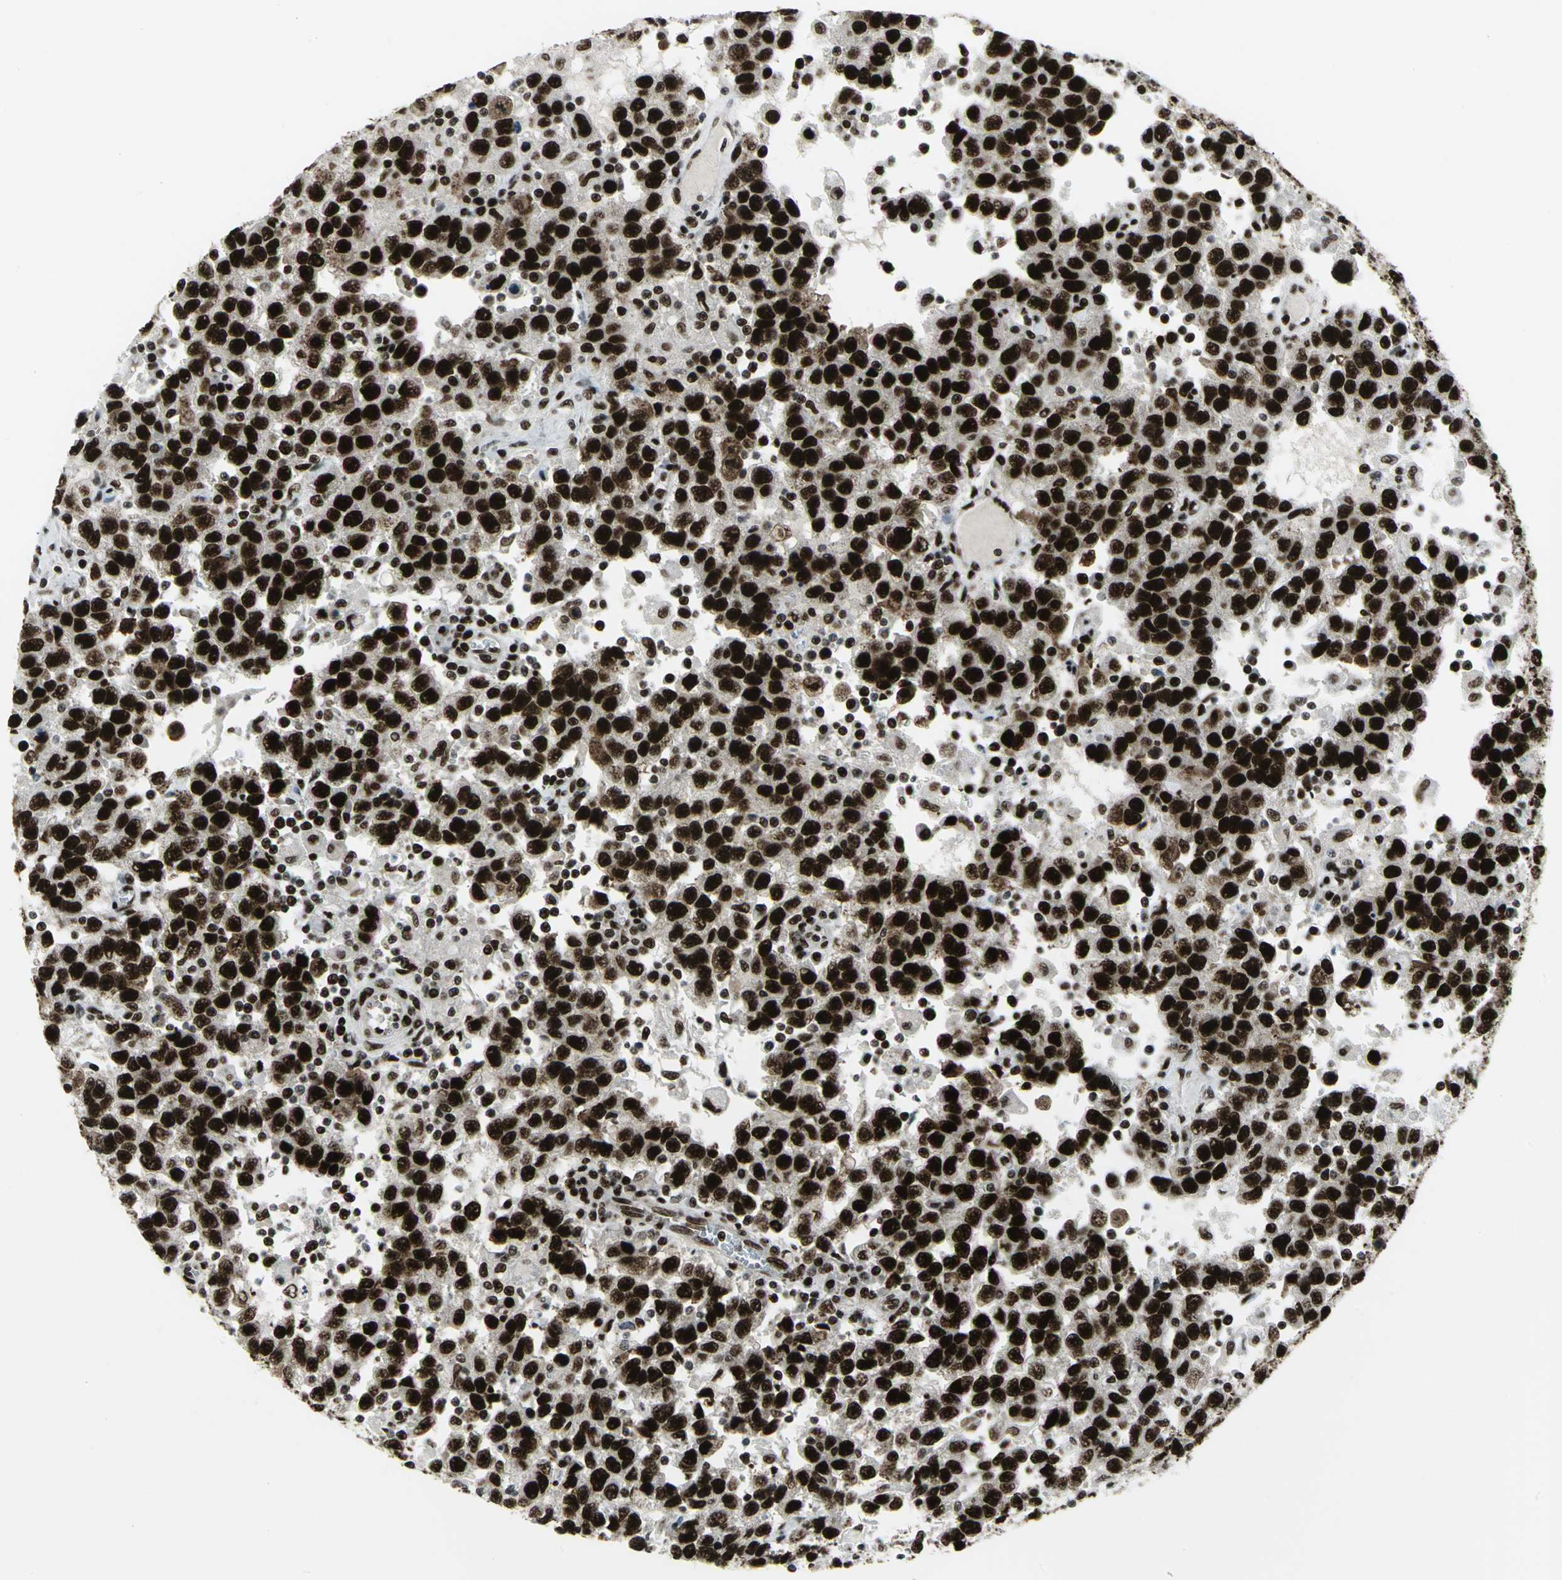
{"staining": {"intensity": "strong", "quantity": ">75%", "location": "nuclear"}, "tissue": "testis cancer", "cell_type": "Tumor cells", "image_type": "cancer", "snomed": [{"axis": "morphology", "description": "Seminoma, NOS"}, {"axis": "topography", "description": "Testis"}], "caption": "Protein expression analysis of human testis cancer reveals strong nuclear staining in approximately >75% of tumor cells.", "gene": "SMARCA4", "patient": {"sex": "male", "age": 41}}